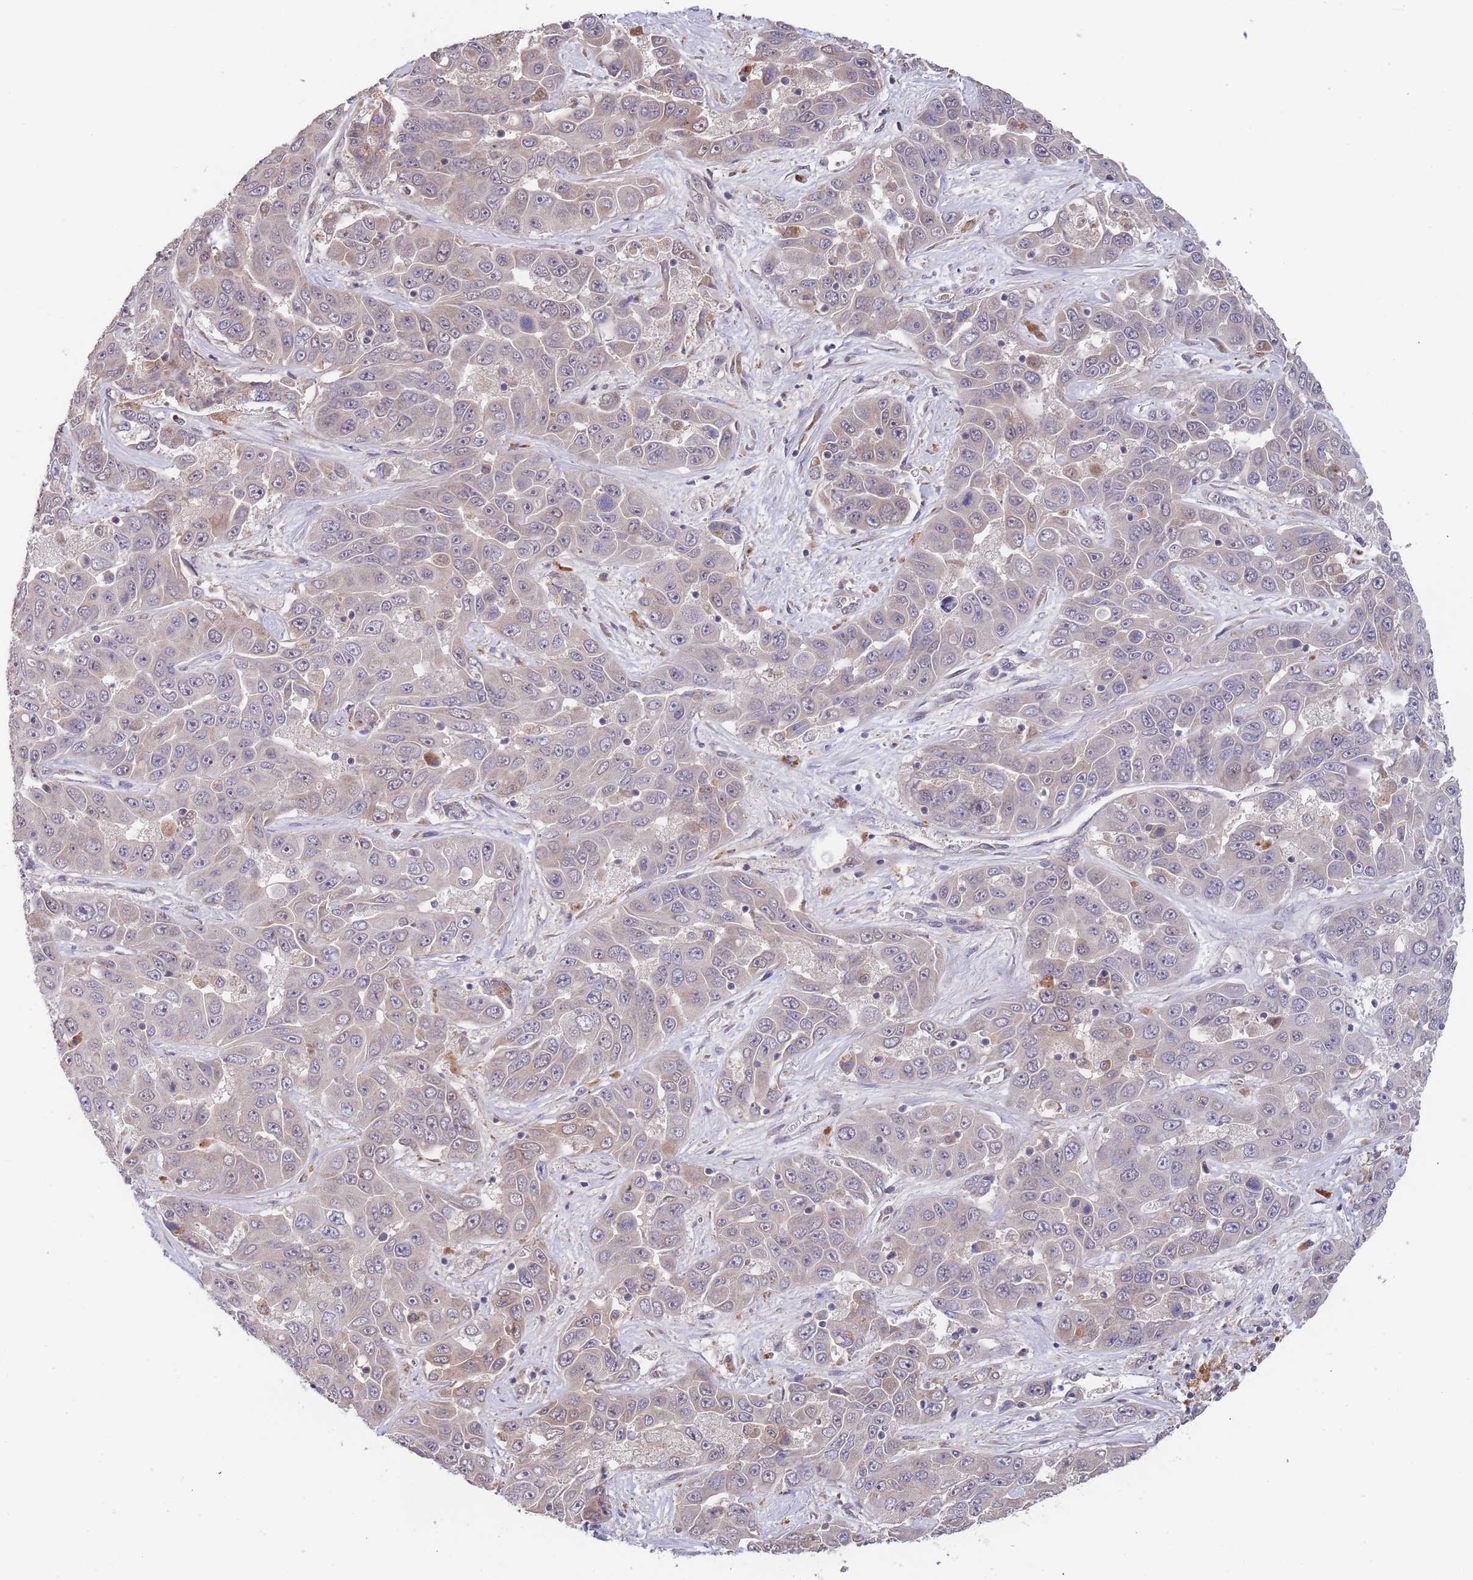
{"staining": {"intensity": "negative", "quantity": "none", "location": "none"}, "tissue": "liver cancer", "cell_type": "Tumor cells", "image_type": "cancer", "snomed": [{"axis": "morphology", "description": "Cholangiocarcinoma"}, {"axis": "topography", "description": "Liver"}], "caption": "This is an immunohistochemistry (IHC) photomicrograph of liver cancer. There is no positivity in tumor cells.", "gene": "TMEM64", "patient": {"sex": "female", "age": 52}}